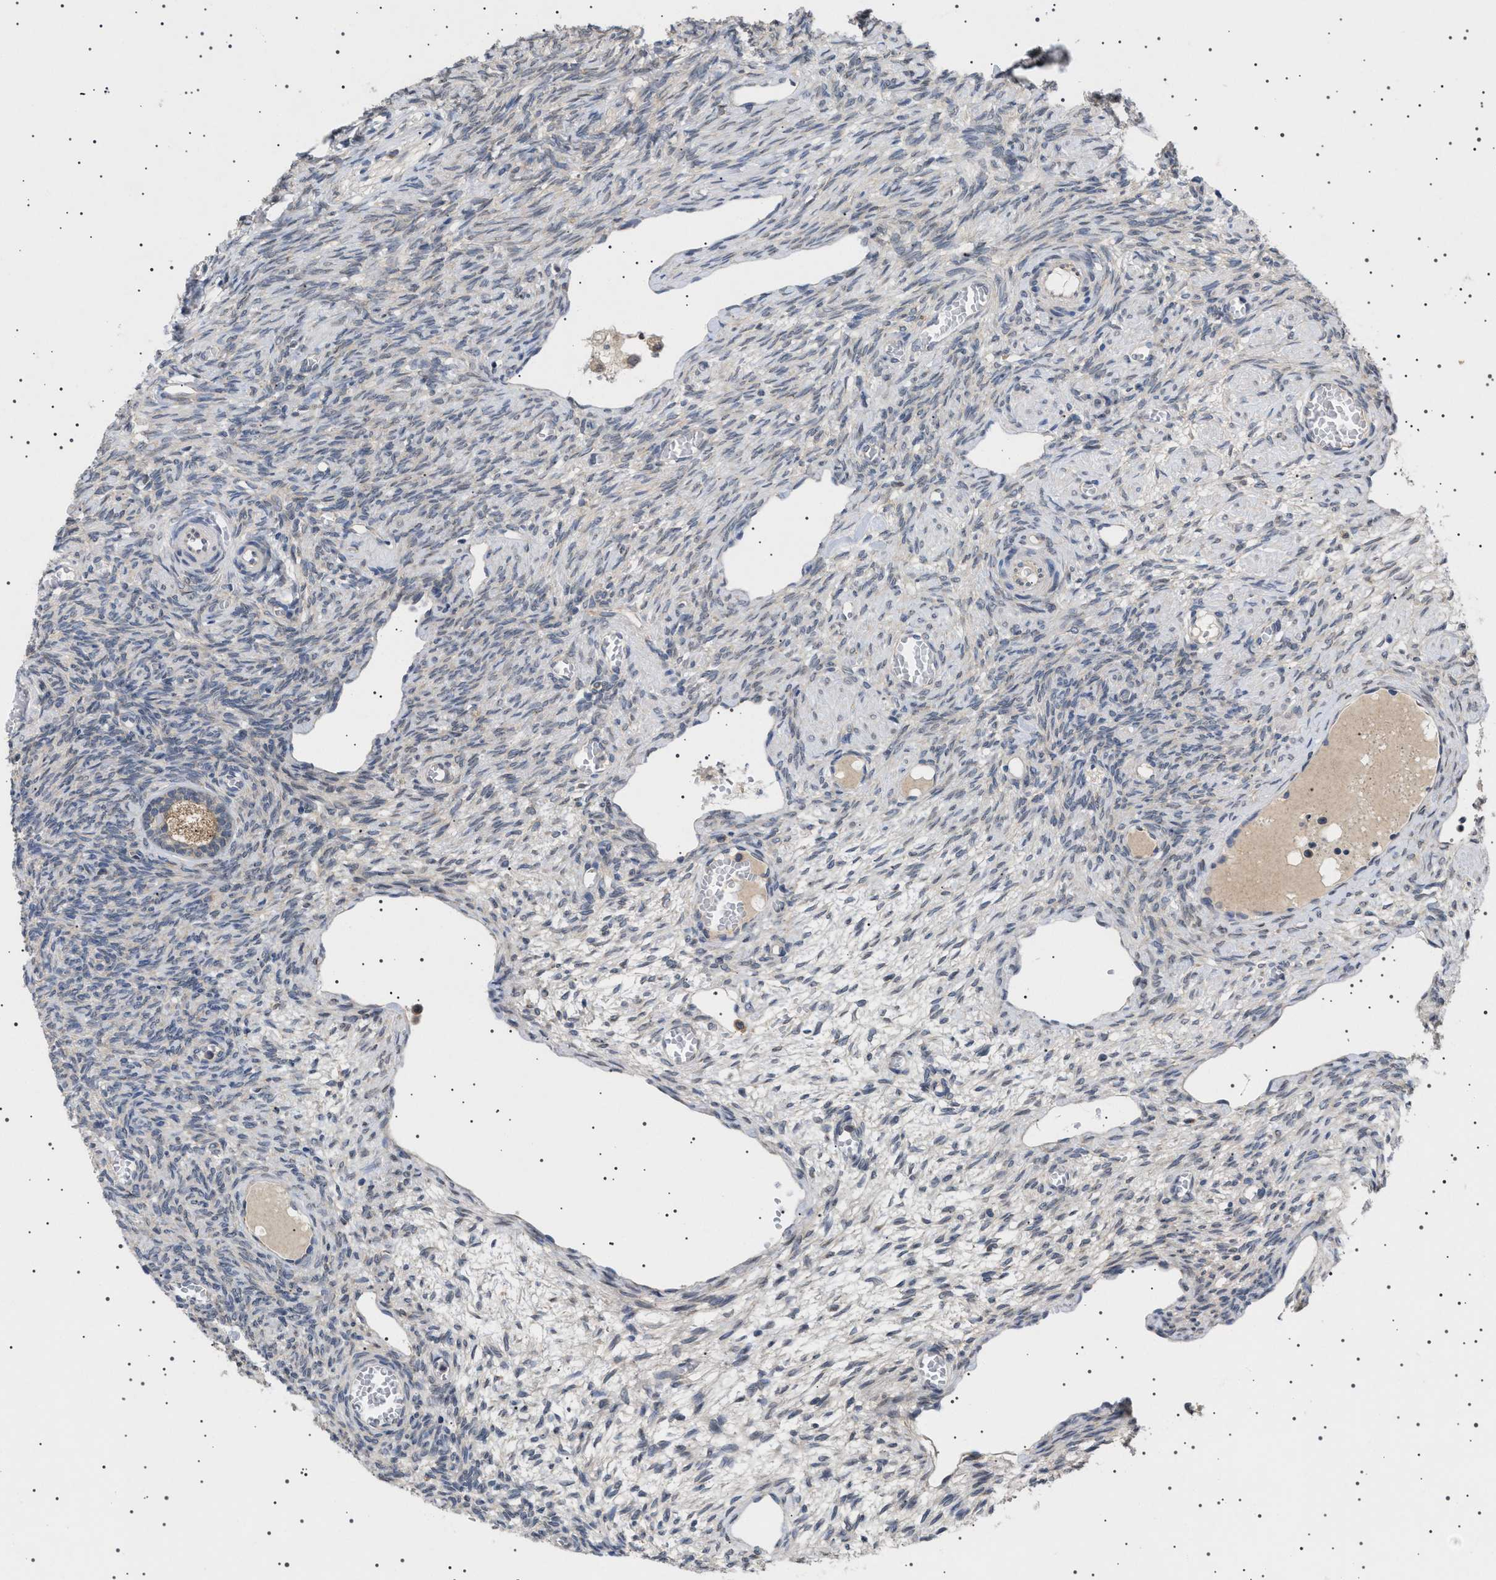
{"staining": {"intensity": "negative", "quantity": "none", "location": "none"}, "tissue": "ovary", "cell_type": "Follicle cells", "image_type": "normal", "snomed": [{"axis": "morphology", "description": "Normal tissue, NOS"}, {"axis": "topography", "description": "Ovary"}], "caption": "Immunohistochemistry image of unremarkable ovary: ovary stained with DAB reveals no significant protein staining in follicle cells.", "gene": "NUP93", "patient": {"sex": "female", "age": 27}}